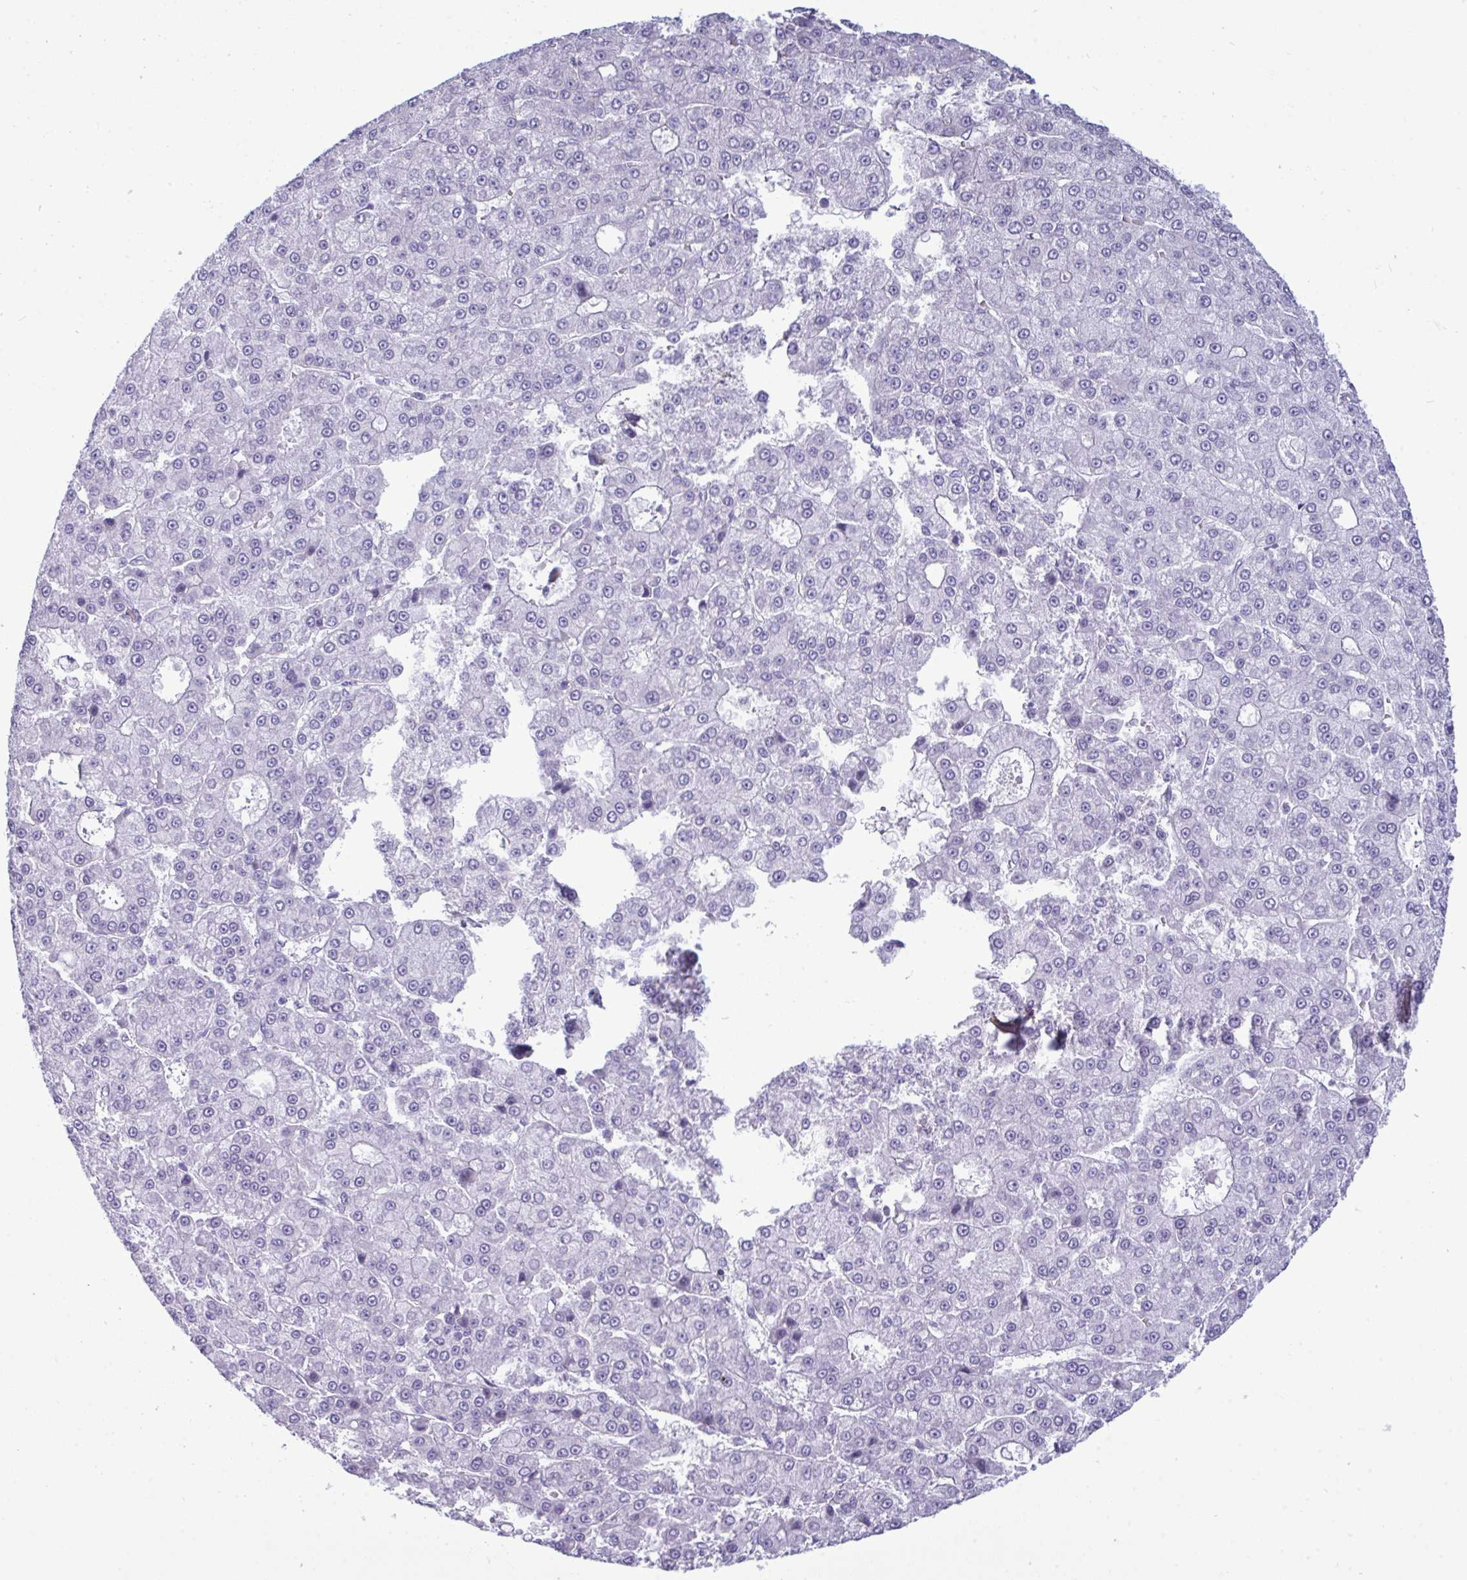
{"staining": {"intensity": "negative", "quantity": "none", "location": "none"}, "tissue": "liver cancer", "cell_type": "Tumor cells", "image_type": "cancer", "snomed": [{"axis": "morphology", "description": "Carcinoma, Hepatocellular, NOS"}, {"axis": "topography", "description": "Liver"}], "caption": "The histopathology image shows no significant positivity in tumor cells of liver cancer (hepatocellular carcinoma). (DAB immunohistochemistry with hematoxylin counter stain).", "gene": "MYH10", "patient": {"sex": "male", "age": 70}}